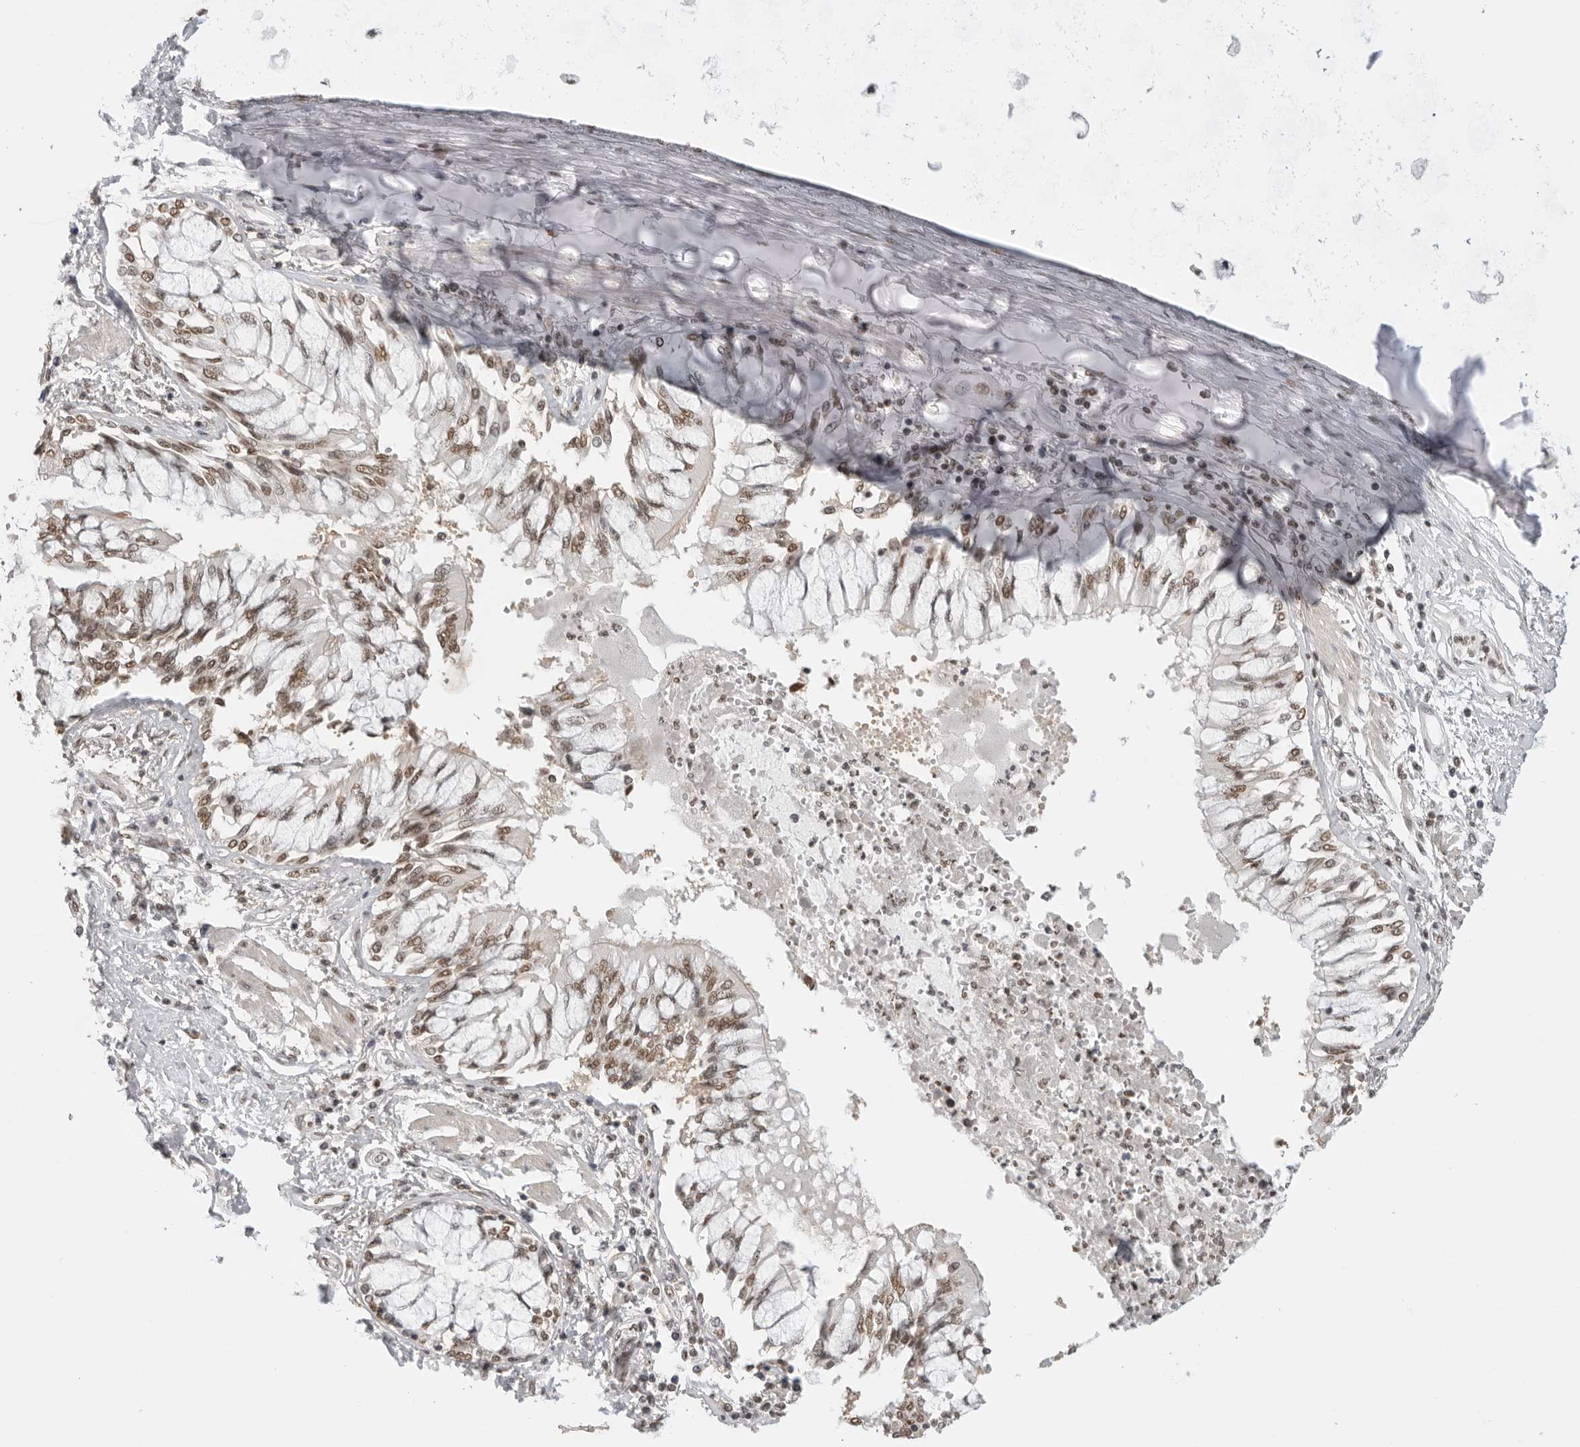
{"staining": {"intensity": "moderate", "quantity": ">75%", "location": "nuclear"}, "tissue": "bronchus", "cell_type": "Respiratory epithelial cells", "image_type": "normal", "snomed": [{"axis": "morphology", "description": "Normal tissue, NOS"}, {"axis": "topography", "description": "Cartilage tissue"}, {"axis": "topography", "description": "Bronchus"}, {"axis": "topography", "description": "Lung"}], "caption": "A brown stain highlights moderate nuclear expression of a protein in respiratory epithelial cells of normal bronchus.", "gene": "RPA2", "patient": {"sex": "female", "age": 49}}